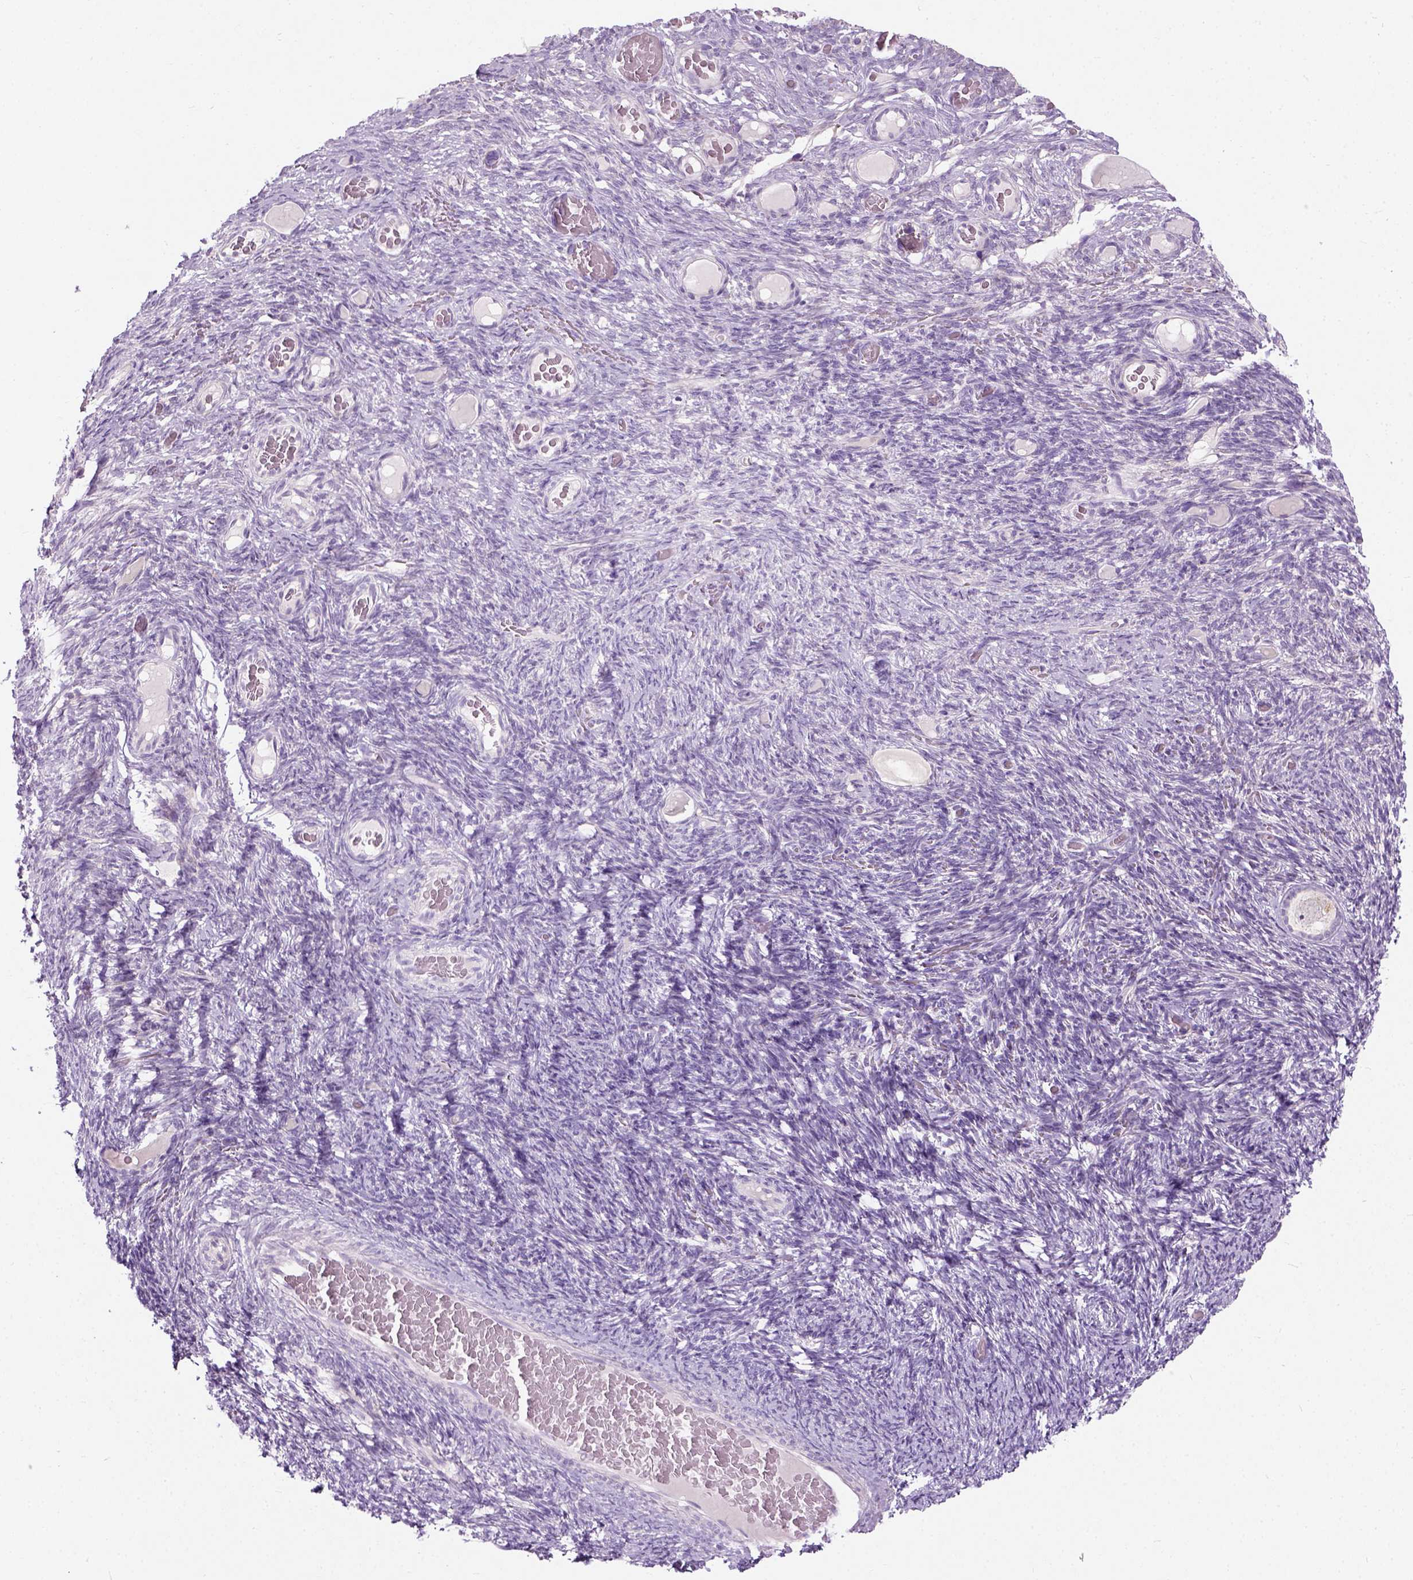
{"staining": {"intensity": "negative", "quantity": "none", "location": "none"}, "tissue": "ovary", "cell_type": "Follicle cells", "image_type": "normal", "snomed": [{"axis": "morphology", "description": "Normal tissue, NOS"}, {"axis": "topography", "description": "Ovary"}], "caption": "A photomicrograph of ovary stained for a protein exhibits no brown staining in follicle cells. (Brightfield microscopy of DAB (3,3'-diaminobenzidine) IHC at high magnification).", "gene": "TRIM72", "patient": {"sex": "female", "age": 34}}